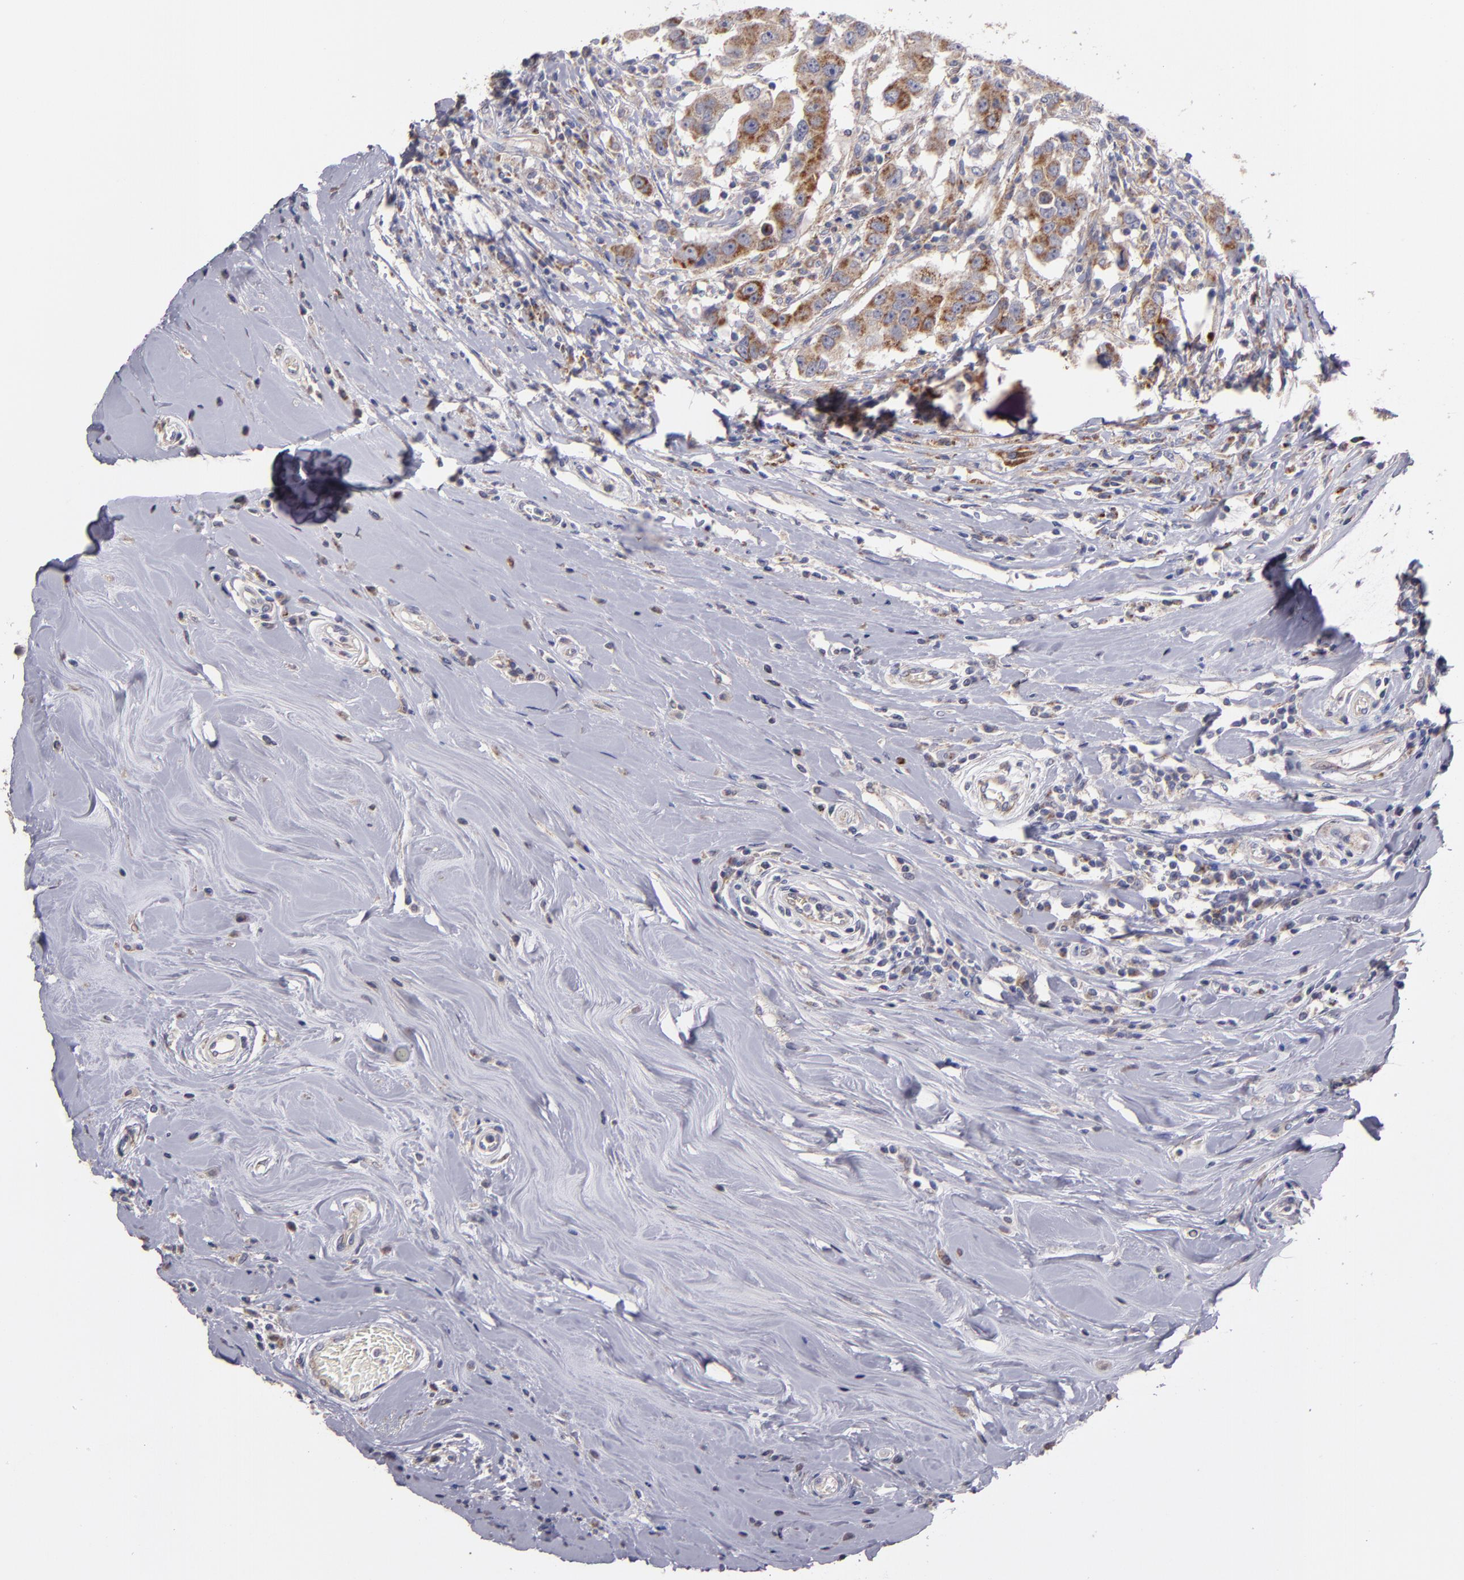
{"staining": {"intensity": "moderate", "quantity": ">75%", "location": "cytoplasmic/membranous"}, "tissue": "breast cancer", "cell_type": "Tumor cells", "image_type": "cancer", "snomed": [{"axis": "morphology", "description": "Duct carcinoma"}, {"axis": "topography", "description": "Breast"}], "caption": "Breast intraductal carcinoma tissue demonstrates moderate cytoplasmic/membranous expression in about >75% of tumor cells, visualized by immunohistochemistry.", "gene": "CLTA", "patient": {"sex": "female", "age": 27}}